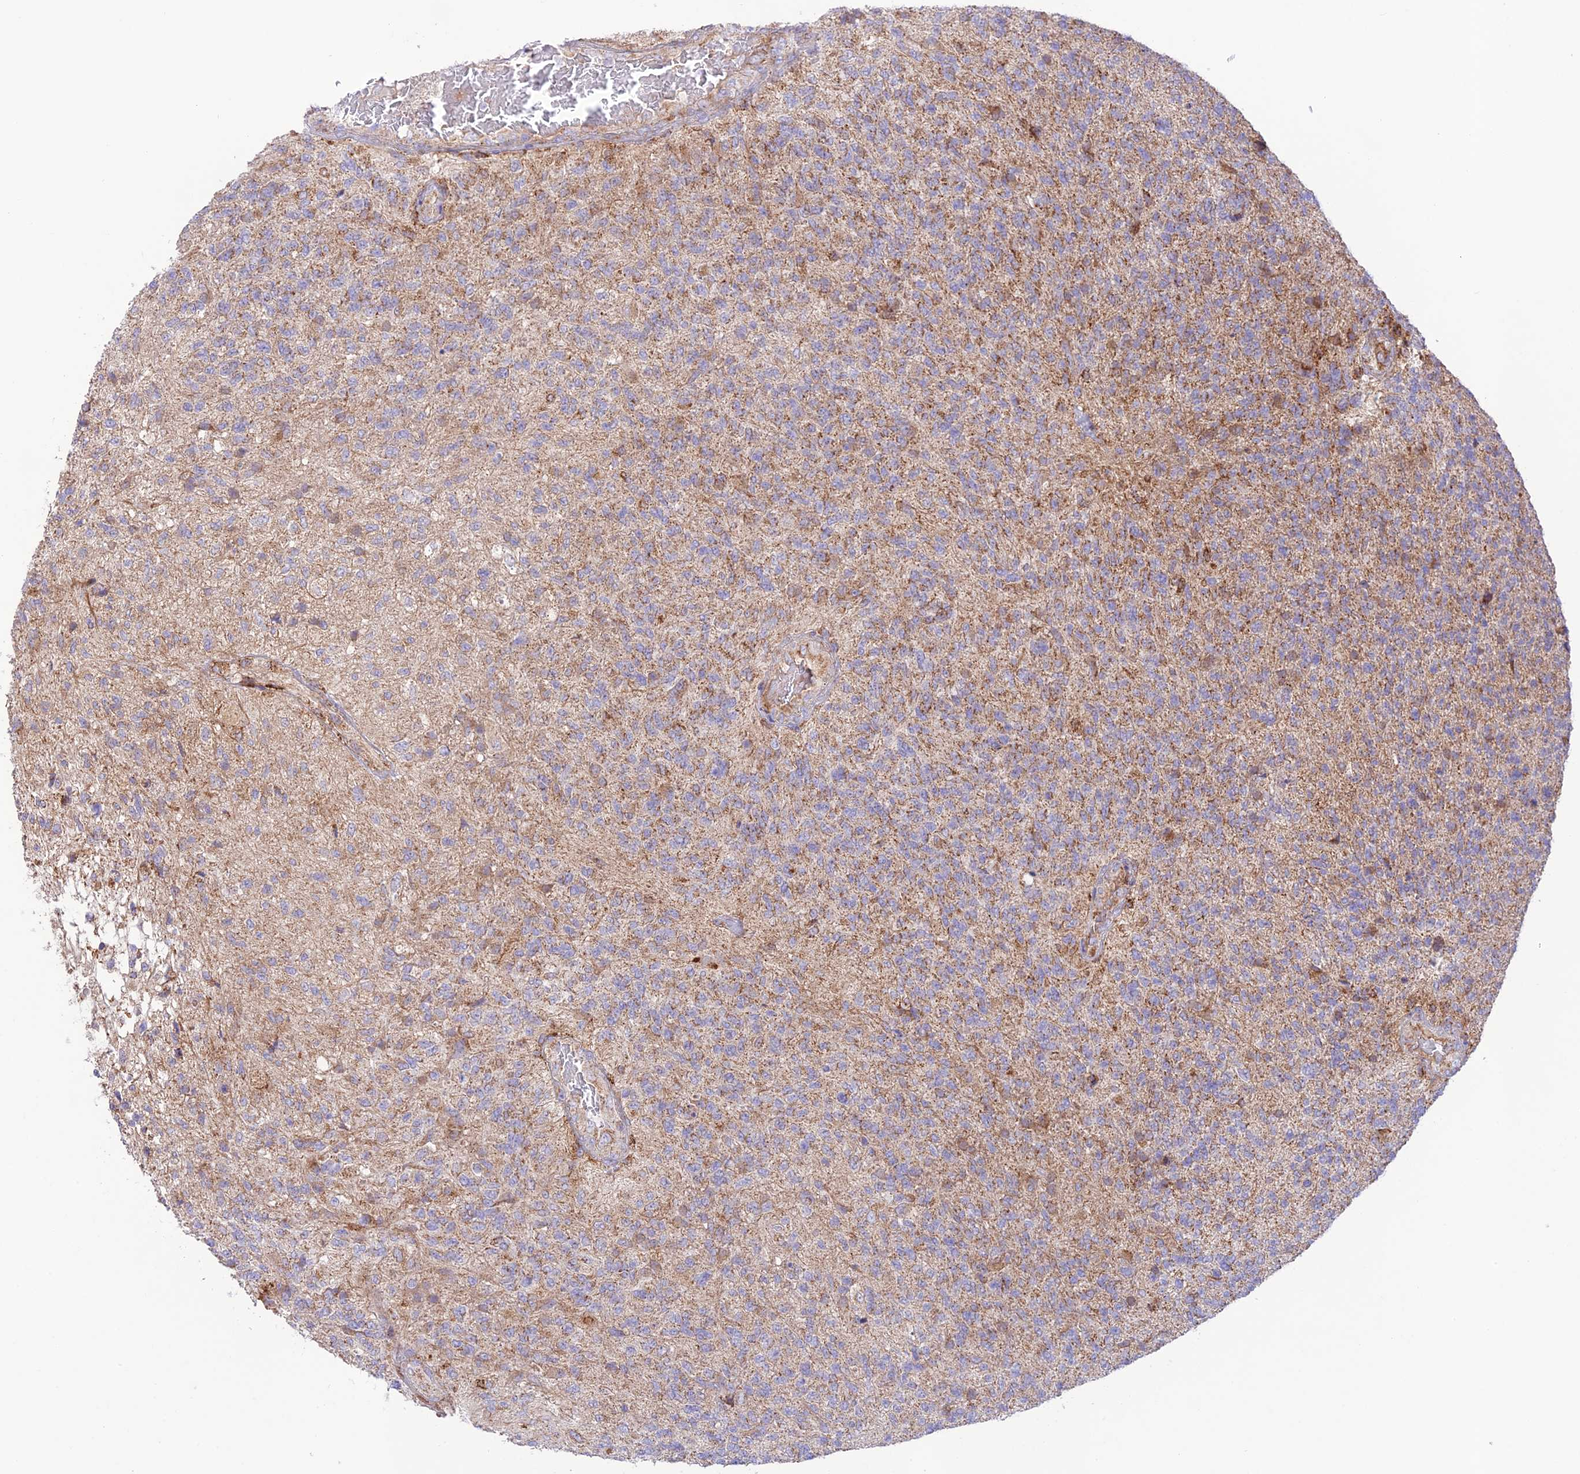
{"staining": {"intensity": "weak", "quantity": "<25%", "location": "cytoplasmic/membranous"}, "tissue": "glioma", "cell_type": "Tumor cells", "image_type": "cancer", "snomed": [{"axis": "morphology", "description": "Glioma, malignant, High grade"}, {"axis": "topography", "description": "Brain"}], "caption": "Immunohistochemistry (IHC) micrograph of neoplastic tissue: malignant glioma (high-grade) stained with DAB (3,3'-diaminobenzidine) exhibits no significant protein positivity in tumor cells.", "gene": "UAP1L1", "patient": {"sex": "male", "age": 56}}